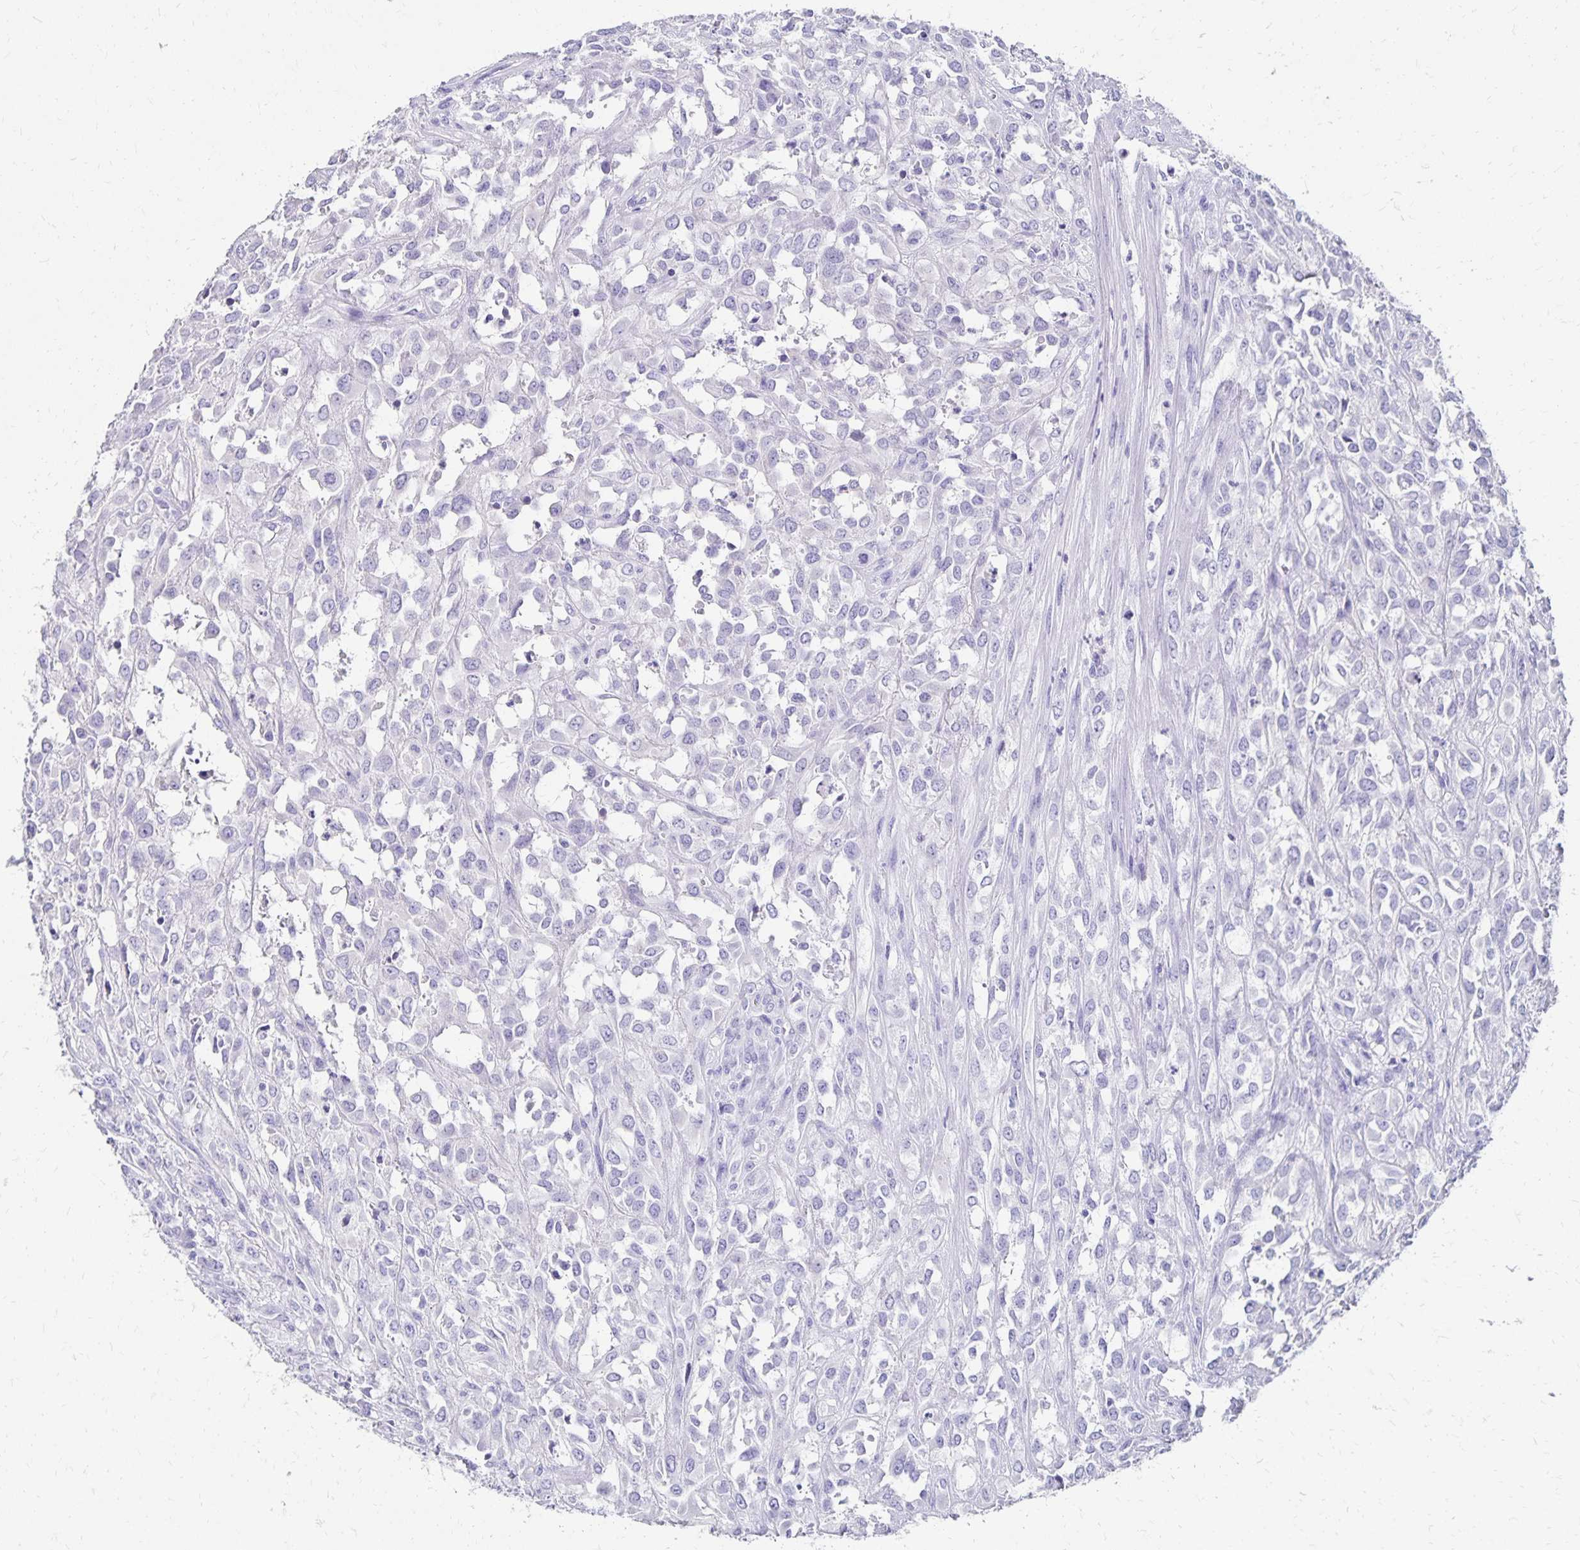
{"staining": {"intensity": "negative", "quantity": "none", "location": "none"}, "tissue": "urothelial cancer", "cell_type": "Tumor cells", "image_type": "cancer", "snomed": [{"axis": "morphology", "description": "Urothelial carcinoma, High grade"}, {"axis": "topography", "description": "Urinary bladder"}], "caption": "The histopathology image exhibits no significant expression in tumor cells of urothelial cancer.", "gene": "DYNLT4", "patient": {"sex": "male", "age": 67}}